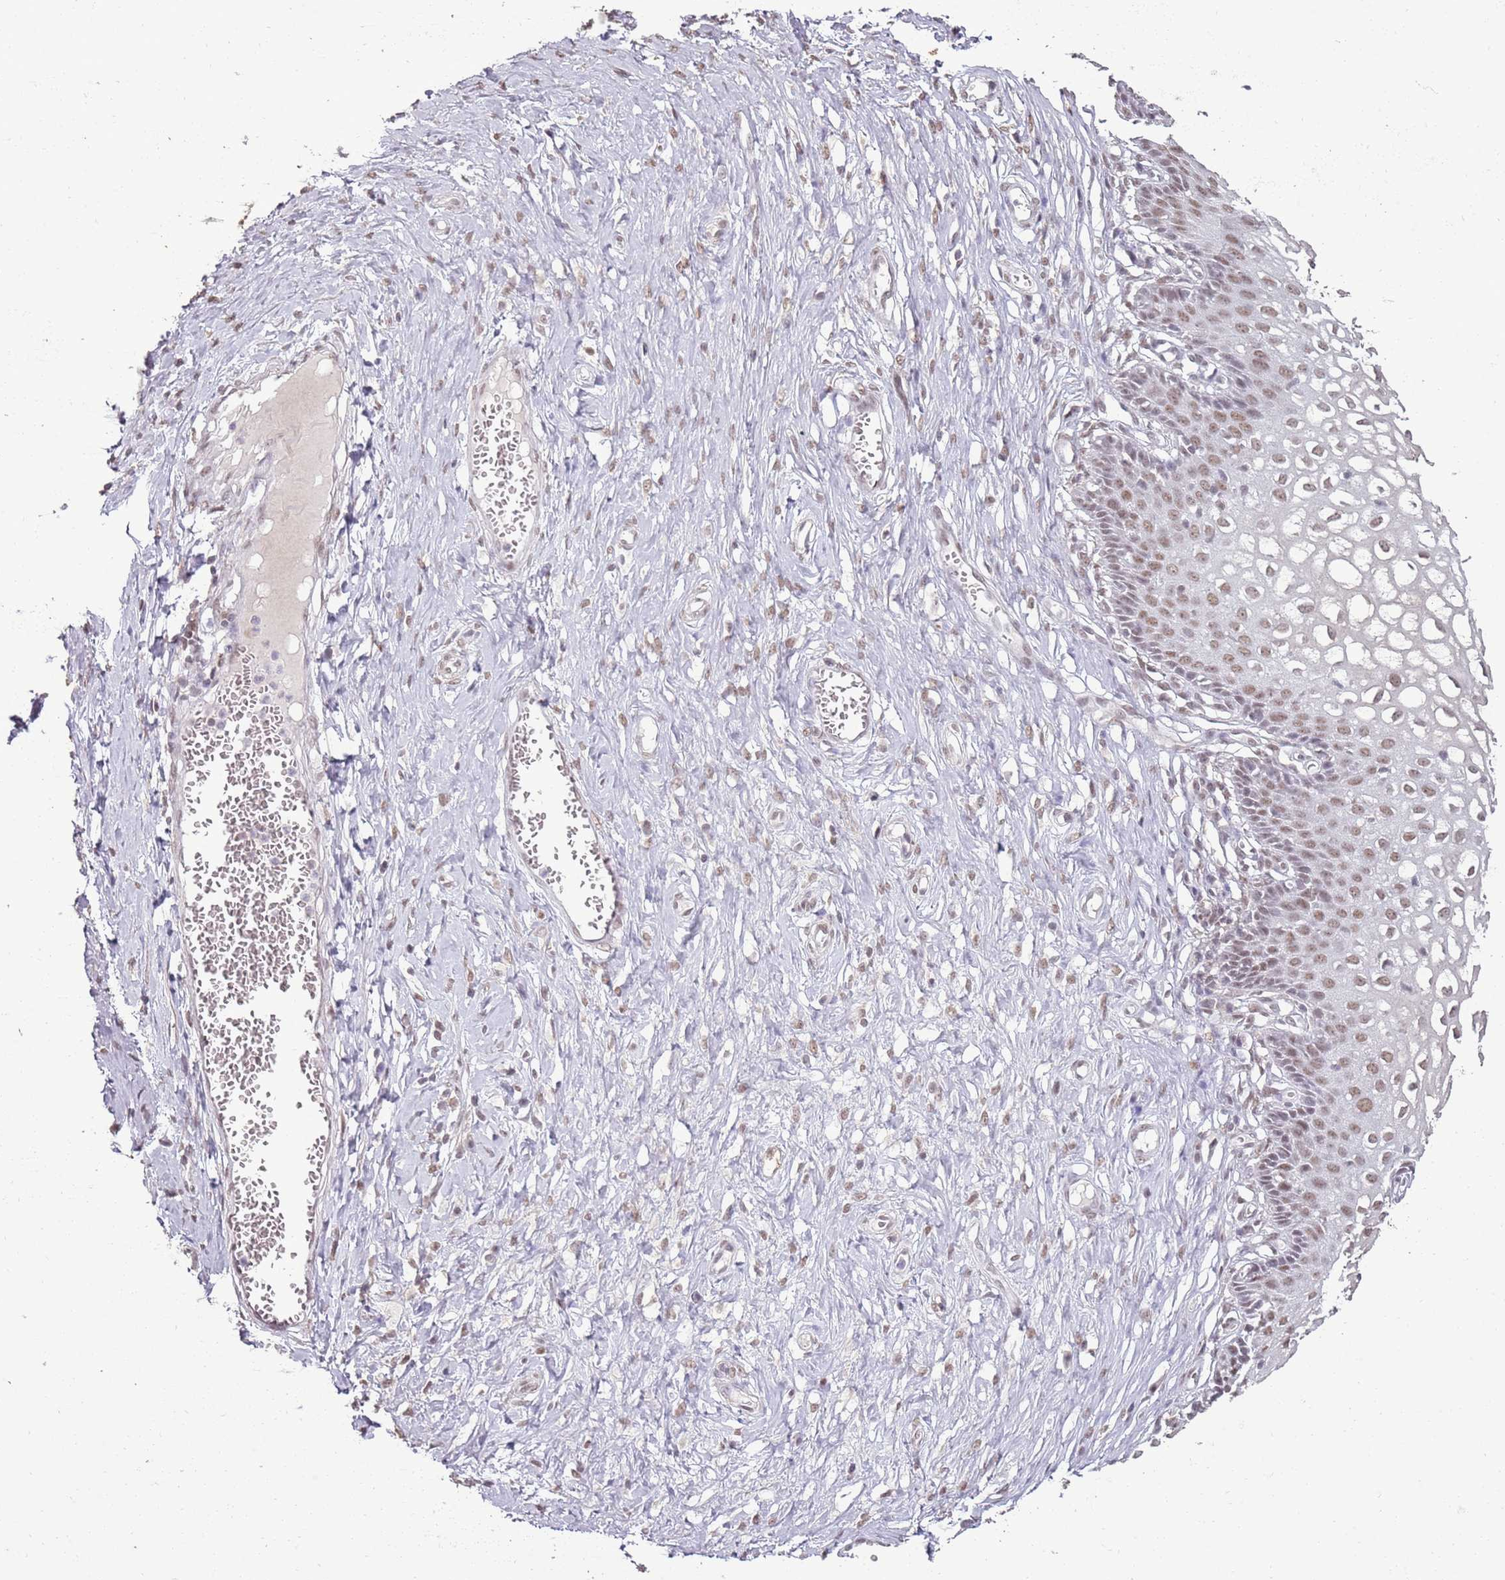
{"staining": {"intensity": "weak", "quantity": "25%-75%", "location": "nuclear"}, "tissue": "cervix", "cell_type": "Glandular cells", "image_type": "normal", "snomed": [{"axis": "morphology", "description": "Normal tissue, NOS"}, {"axis": "morphology", "description": "Adenocarcinoma, NOS"}, {"axis": "topography", "description": "Cervix"}], "caption": "DAB (3,3'-diaminobenzidine) immunohistochemical staining of normal human cervix reveals weak nuclear protein staining in about 25%-75% of glandular cells.", "gene": "ARL14EP", "patient": {"sex": "female", "age": 29}}